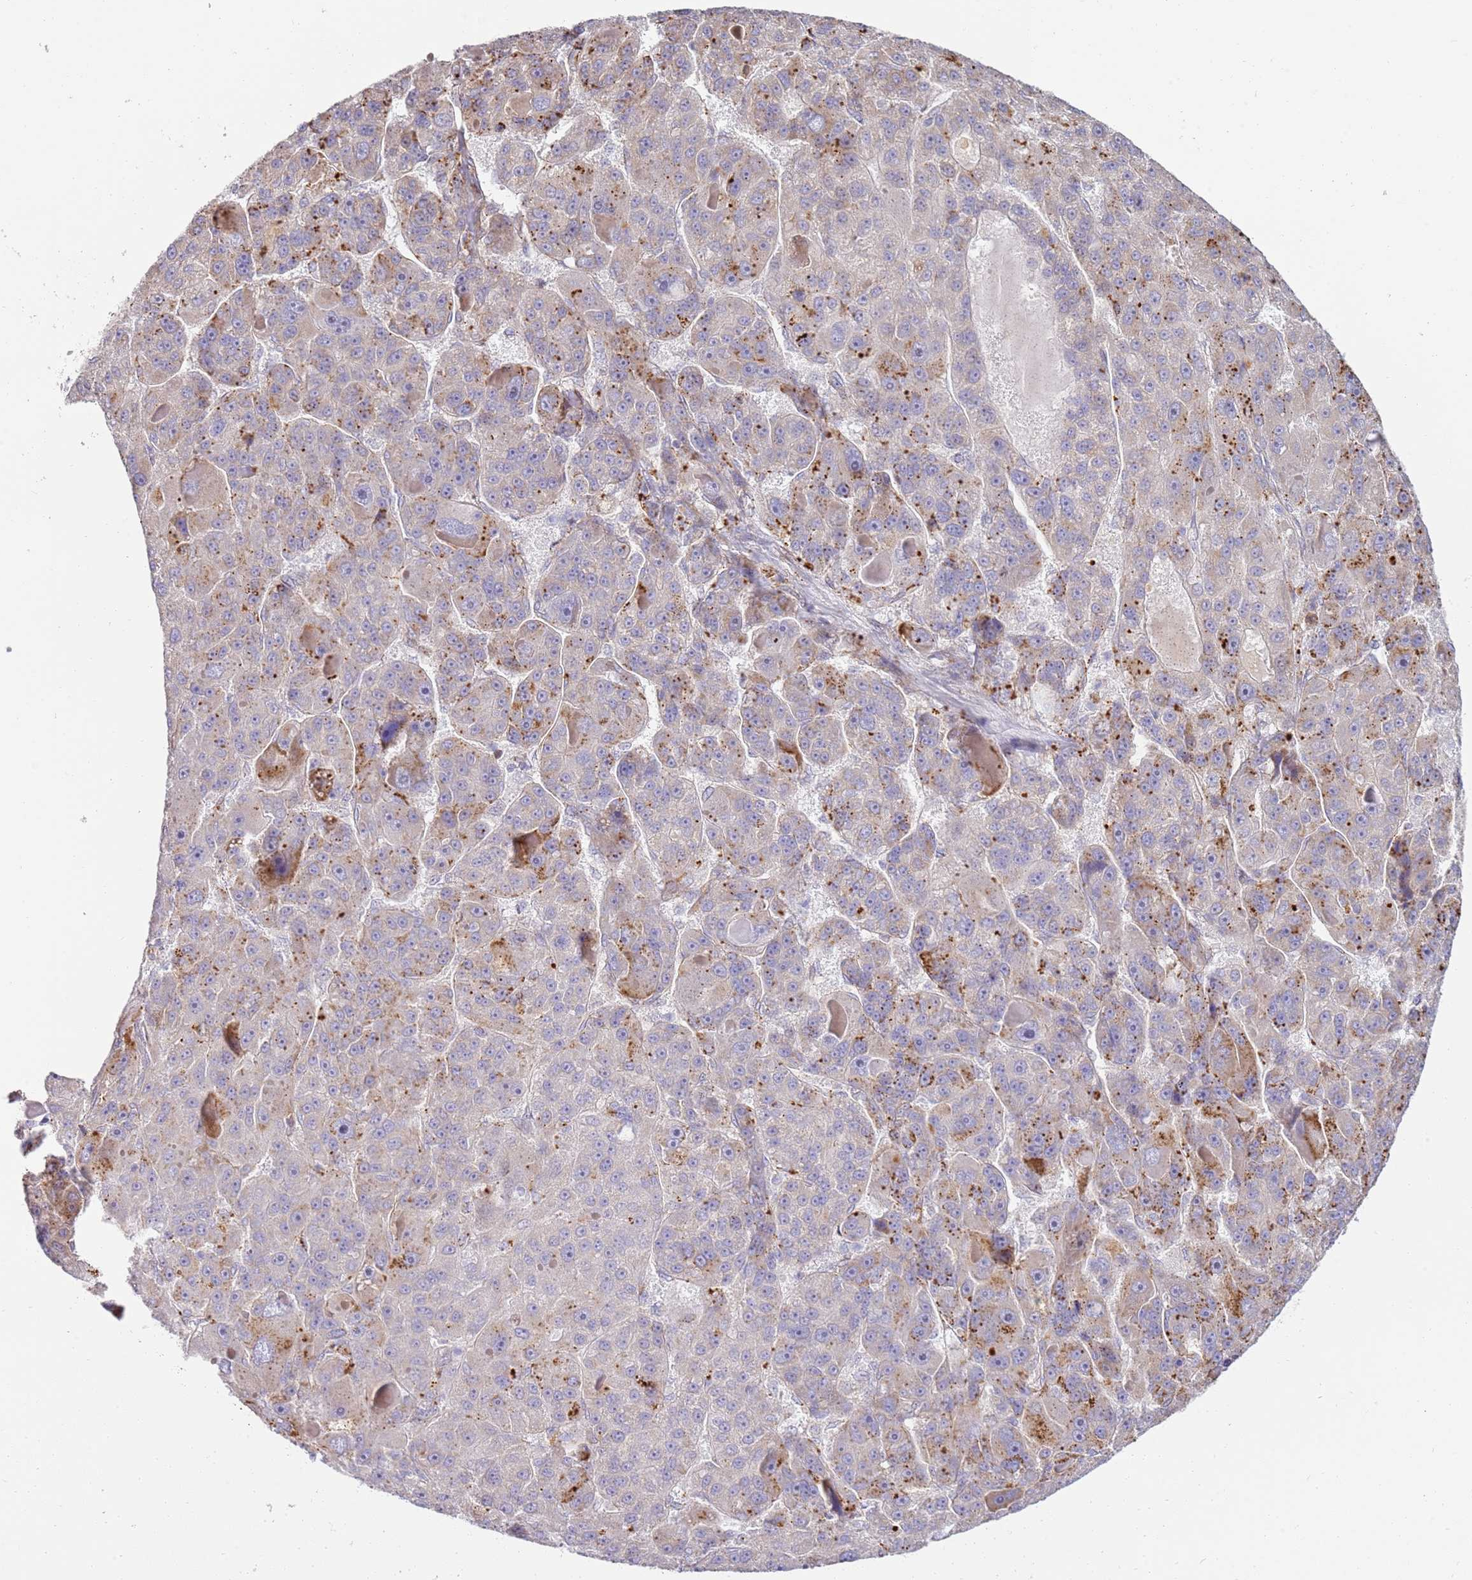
{"staining": {"intensity": "moderate", "quantity": "<25%", "location": "cytoplasmic/membranous"}, "tissue": "liver cancer", "cell_type": "Tumor cells", "image_type": "cancer", "snomed": [{"axis": "morphology", "description": "Carcinoma, Hepatocellular, NOS"}, {"axis": "topography", "description": "Liver"}], "caption": "Protein expression analysis of liver cancer (hepatocellular carcinoma) displays moderate cytoplasmic/membranous positivity in about <25% of tumor cells.", "gene": "GRAP", "patient": {"sex": "male", "age": 76}}